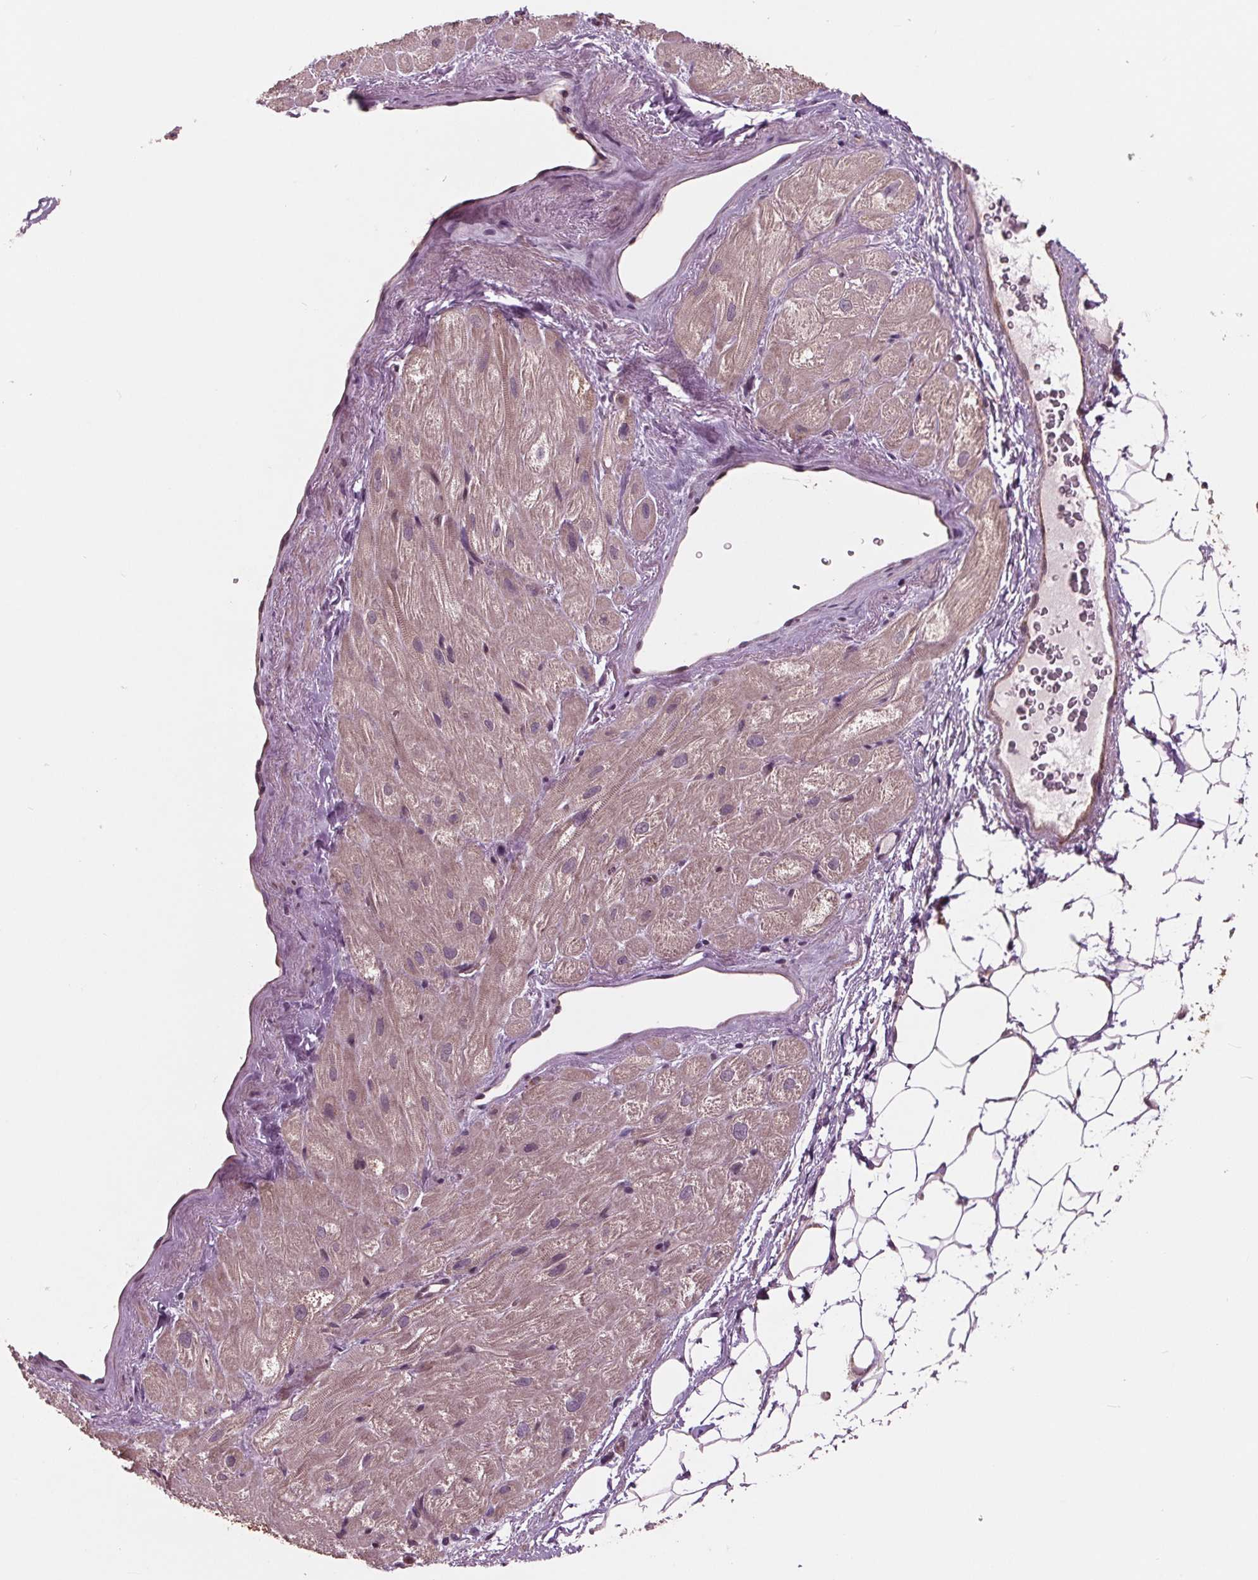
{"staining": {"intensity": "moderate", "quantity": "25%-75%", "location": "cytoplasmic/membranous"}, "tissue": "heart muscle", "cell_type": "Cardiomyocytes", "image_type": "normal", "snomed": [{"axis": "morphology", "description": "Normal tissue, NOS"}, {"axis": "topography", "description": "Heart"}], "caption": "Cardiomyocytes exhibit medium levels of moderate cytoplasmic/membranous staining in about 25%-75% of cells in normal human heart muscle. Using DAB (3,3'-diaminobenzidine) (brown) and hematoxylin (blue) stains, captured at high magnification using brightfield microscopy.", "gene": "MAPK8", "patient": {"sex": "female", "age": 69}}